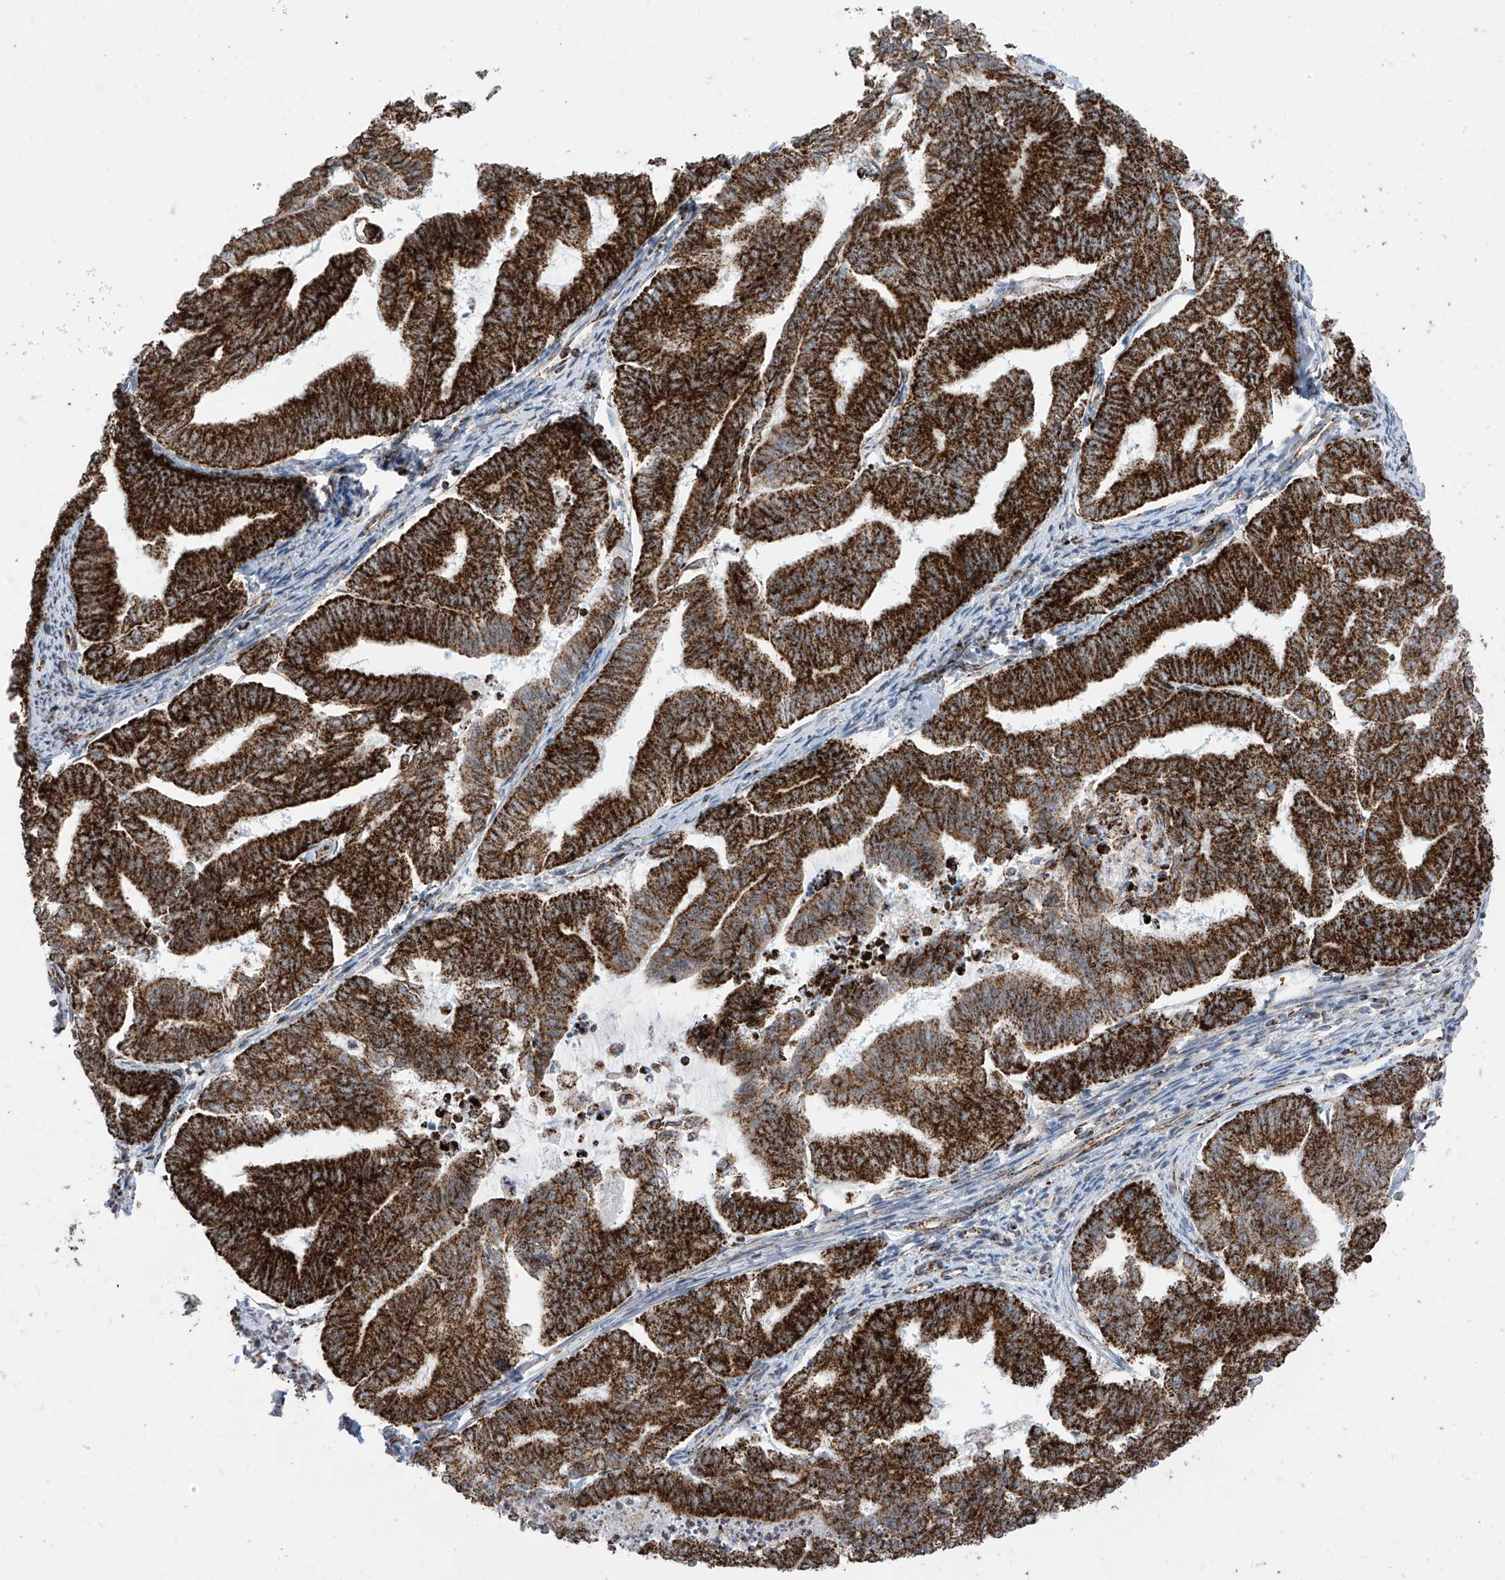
{"staining": {"intensity": "strong", "quantity": ">75%", "location": "cytoplasmic/membranous"}, "tissue": "endometrial cancer", "cell_type": "Tumor cells", "image_type": "cancer", "snomed": [{"axis": "morphology", "description": "Adenocarcinoma, NOS"}, {"axis": "topography", "description": "Endometrium"}], "caption": "Human adenocarcinoma (endometrial) stained with a brown dye shows strong cytoplasmic/membranous positive expression in approximately >75% of tumor cells.", "gene": "COX5B", "patient": {"sex": "female", "age": 79}}